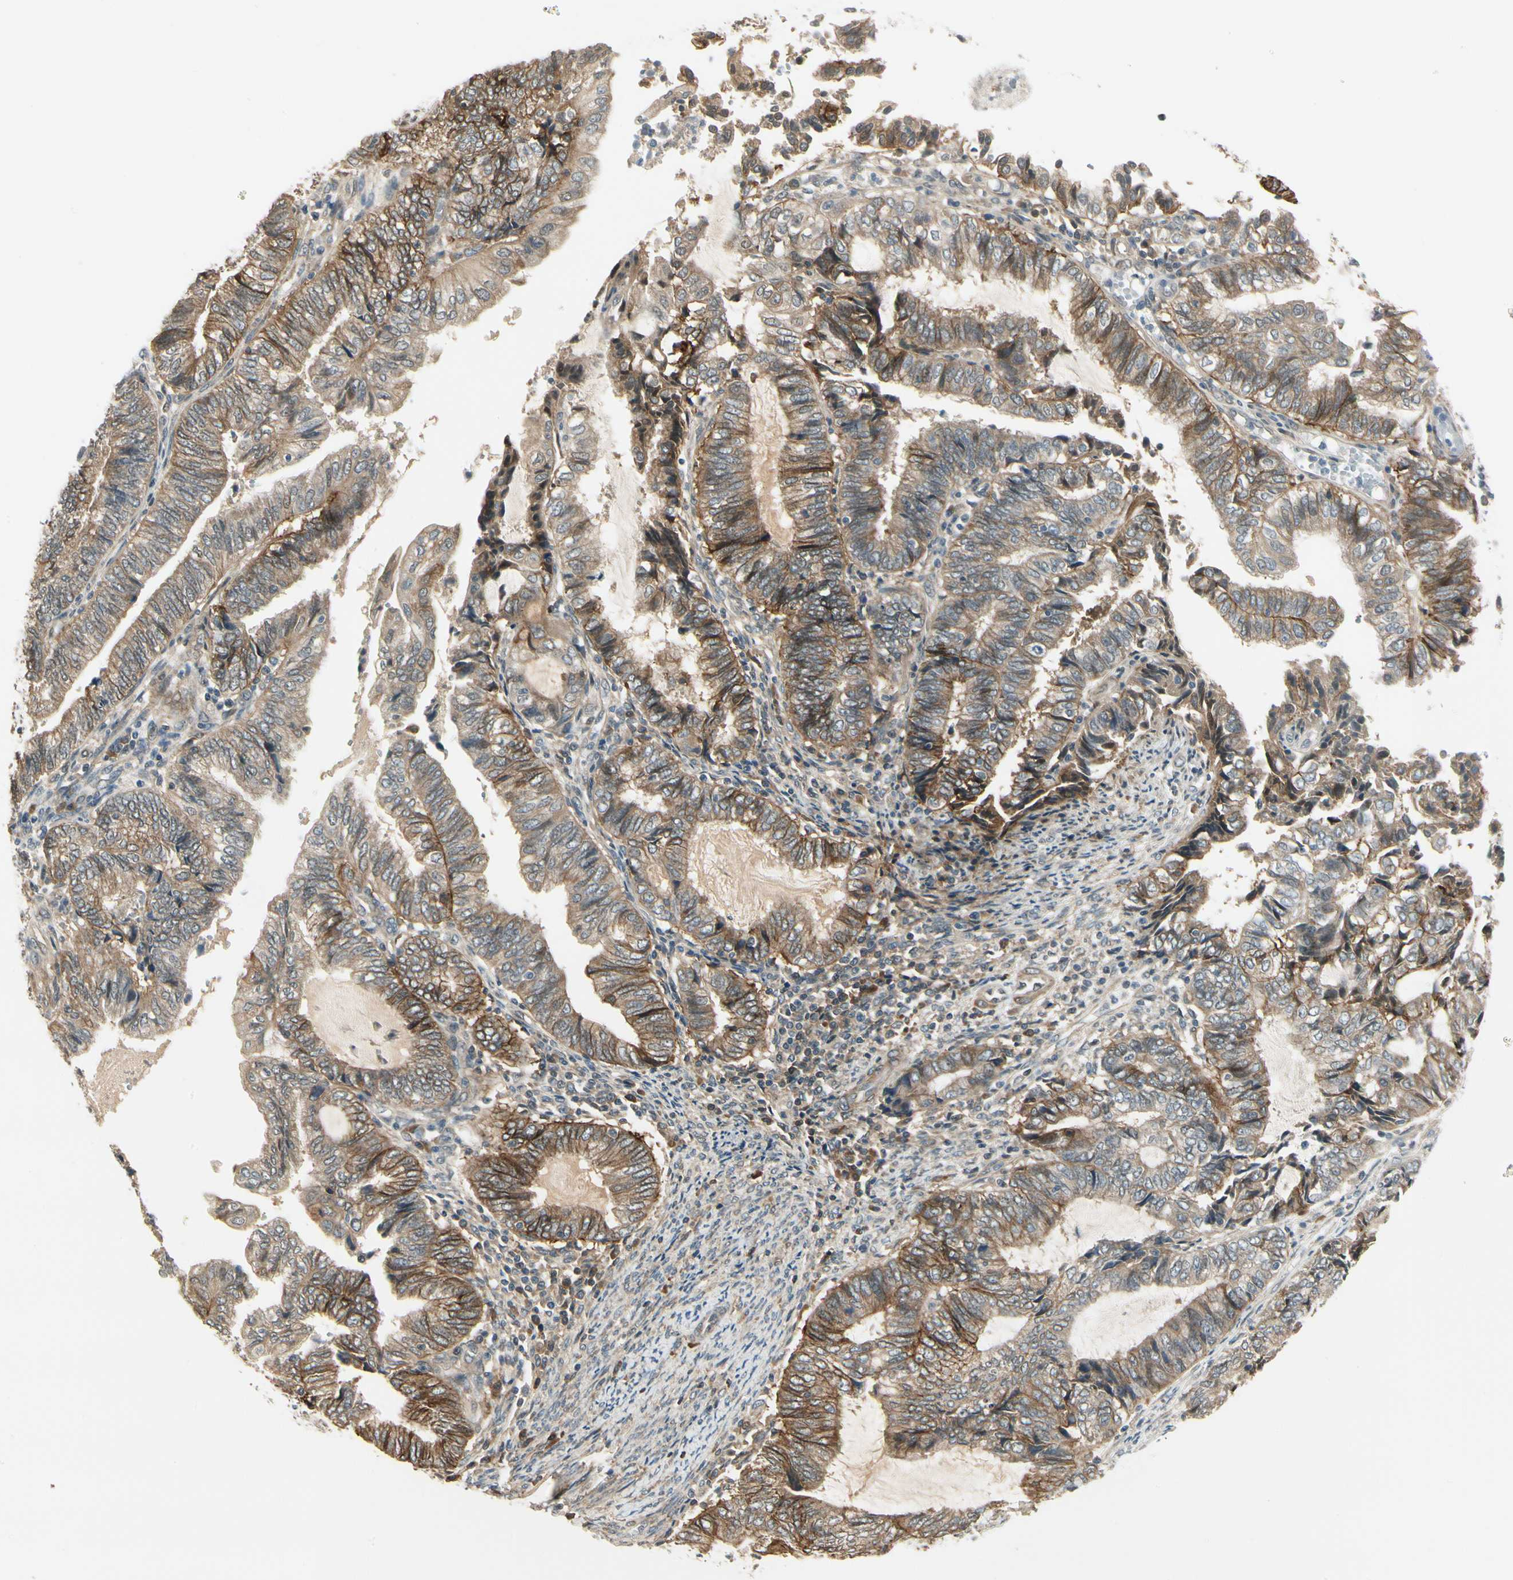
{"staining": {"intensity": "moderate", "quantity": ">75%", "location": "cytoplasmic/membranous"}, "tissue": "endometrial cancer", "cell_type": "Tumor cells", "image_type": "cancer", "snomed": [{"axis": "morphology", "description": "Adenocarcinoma, NOS"}, {"axis": "topography", "description": "Uterus"}, {"axis": "topography", "description": "Endometrium"}], "caption": "Immunohistochemistry histopathology image of human endometrial cancer (adenocarcinoma) stained for a protein (brown), which shows medium levels of moderate cytoplasmic/membranous positivity in about >75% of tumor cells.", "gene": "EPHB3", "patient": {"sex": "female", "age": 70}}